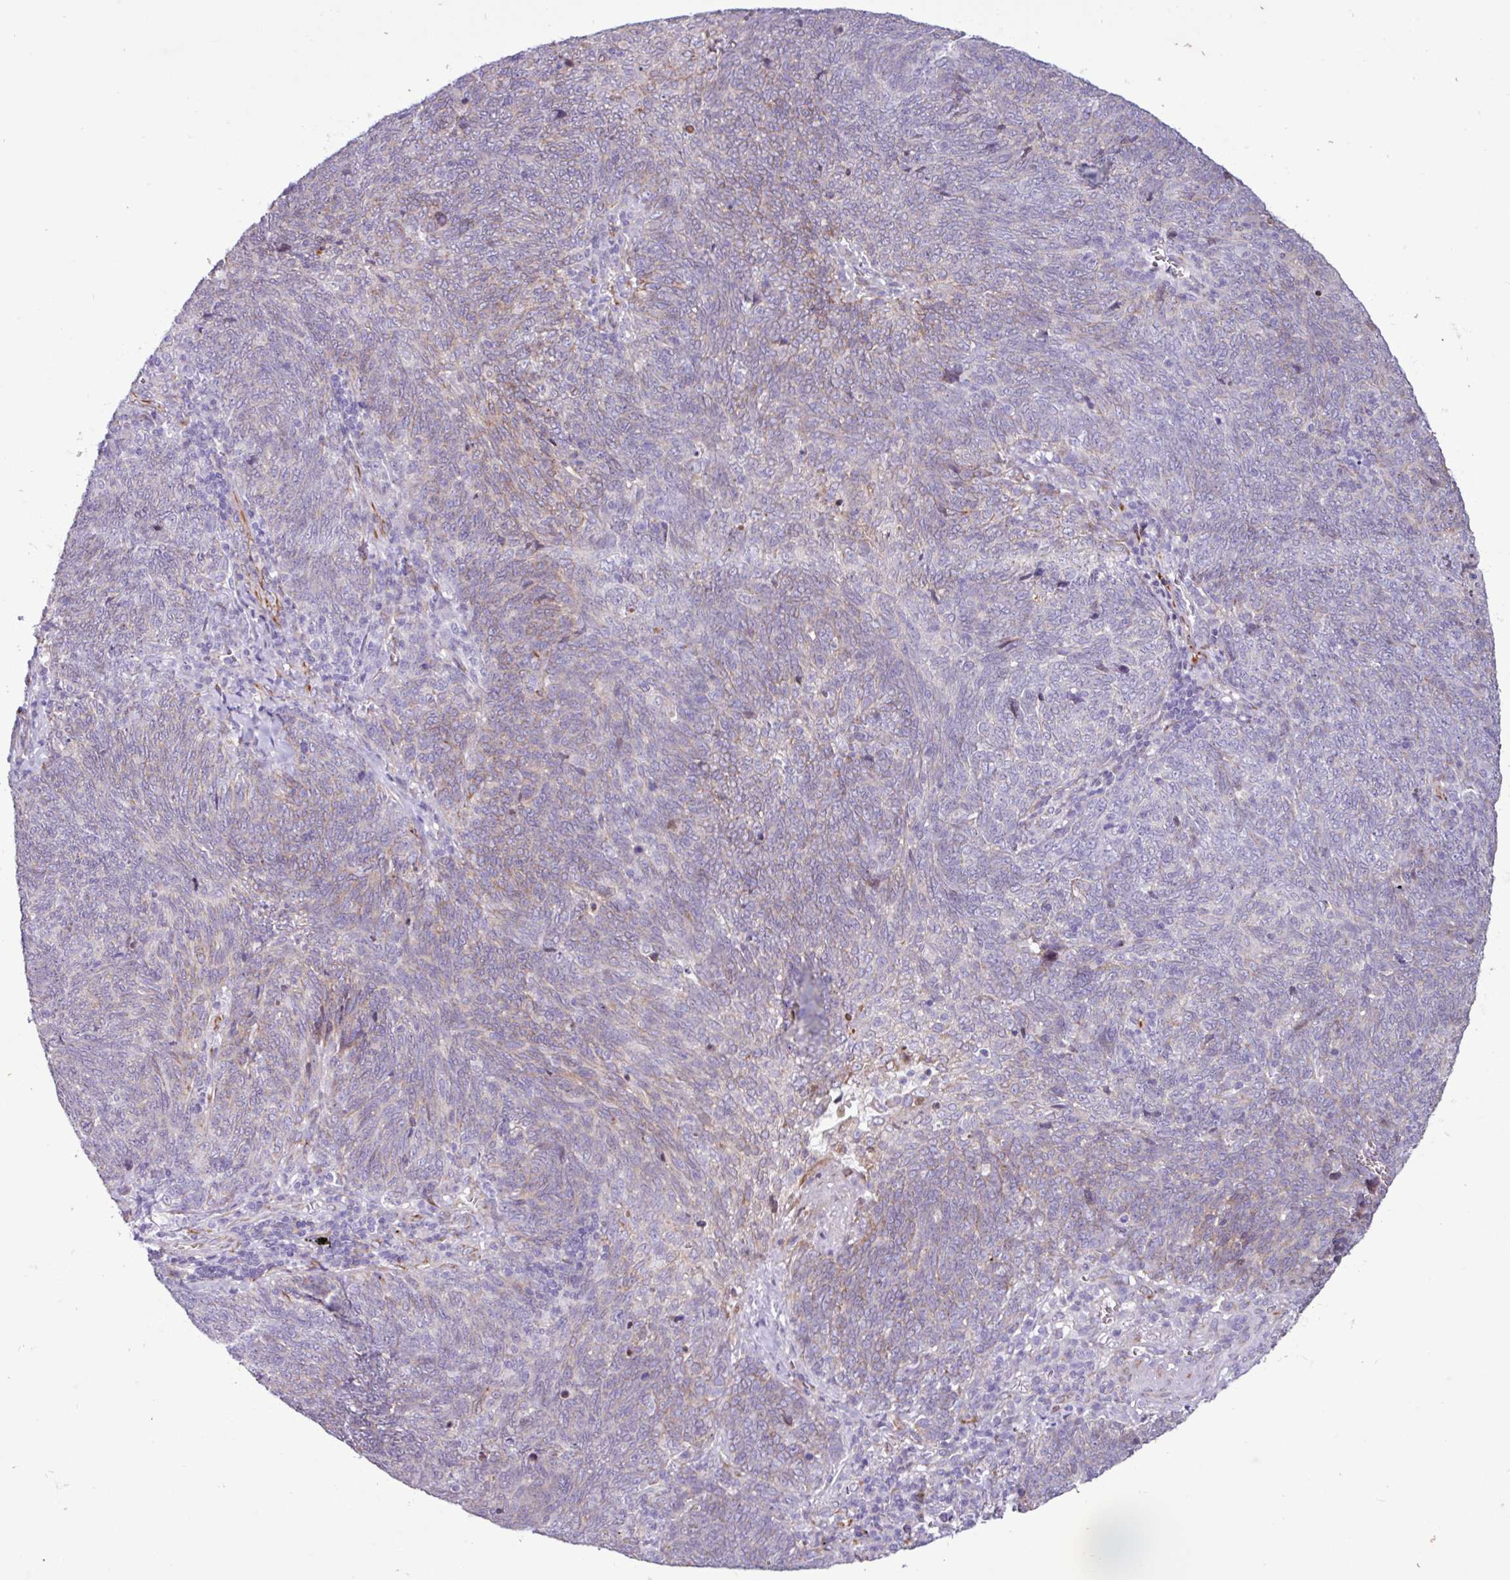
{"staining": {"intensity": "weak", "quantity": "<25%", "location": "cytoplasmic/membranous"}, "tissue": "lung cancer", "cell_type": "Tumor cells", "image_type": "cancer", "snomed": [{"axis": "morphology", "description": "Squamous cell carcinoma, NOS"}, {"axis": "topography", "description": "Lung"}], "caption": "A high-resolution histopathology image shows IHC staining of lung cancer, which displays no significant expression in tumor cells.", "gene": "PPP1R35", "patient": {"sex": "female", "age": 72}}